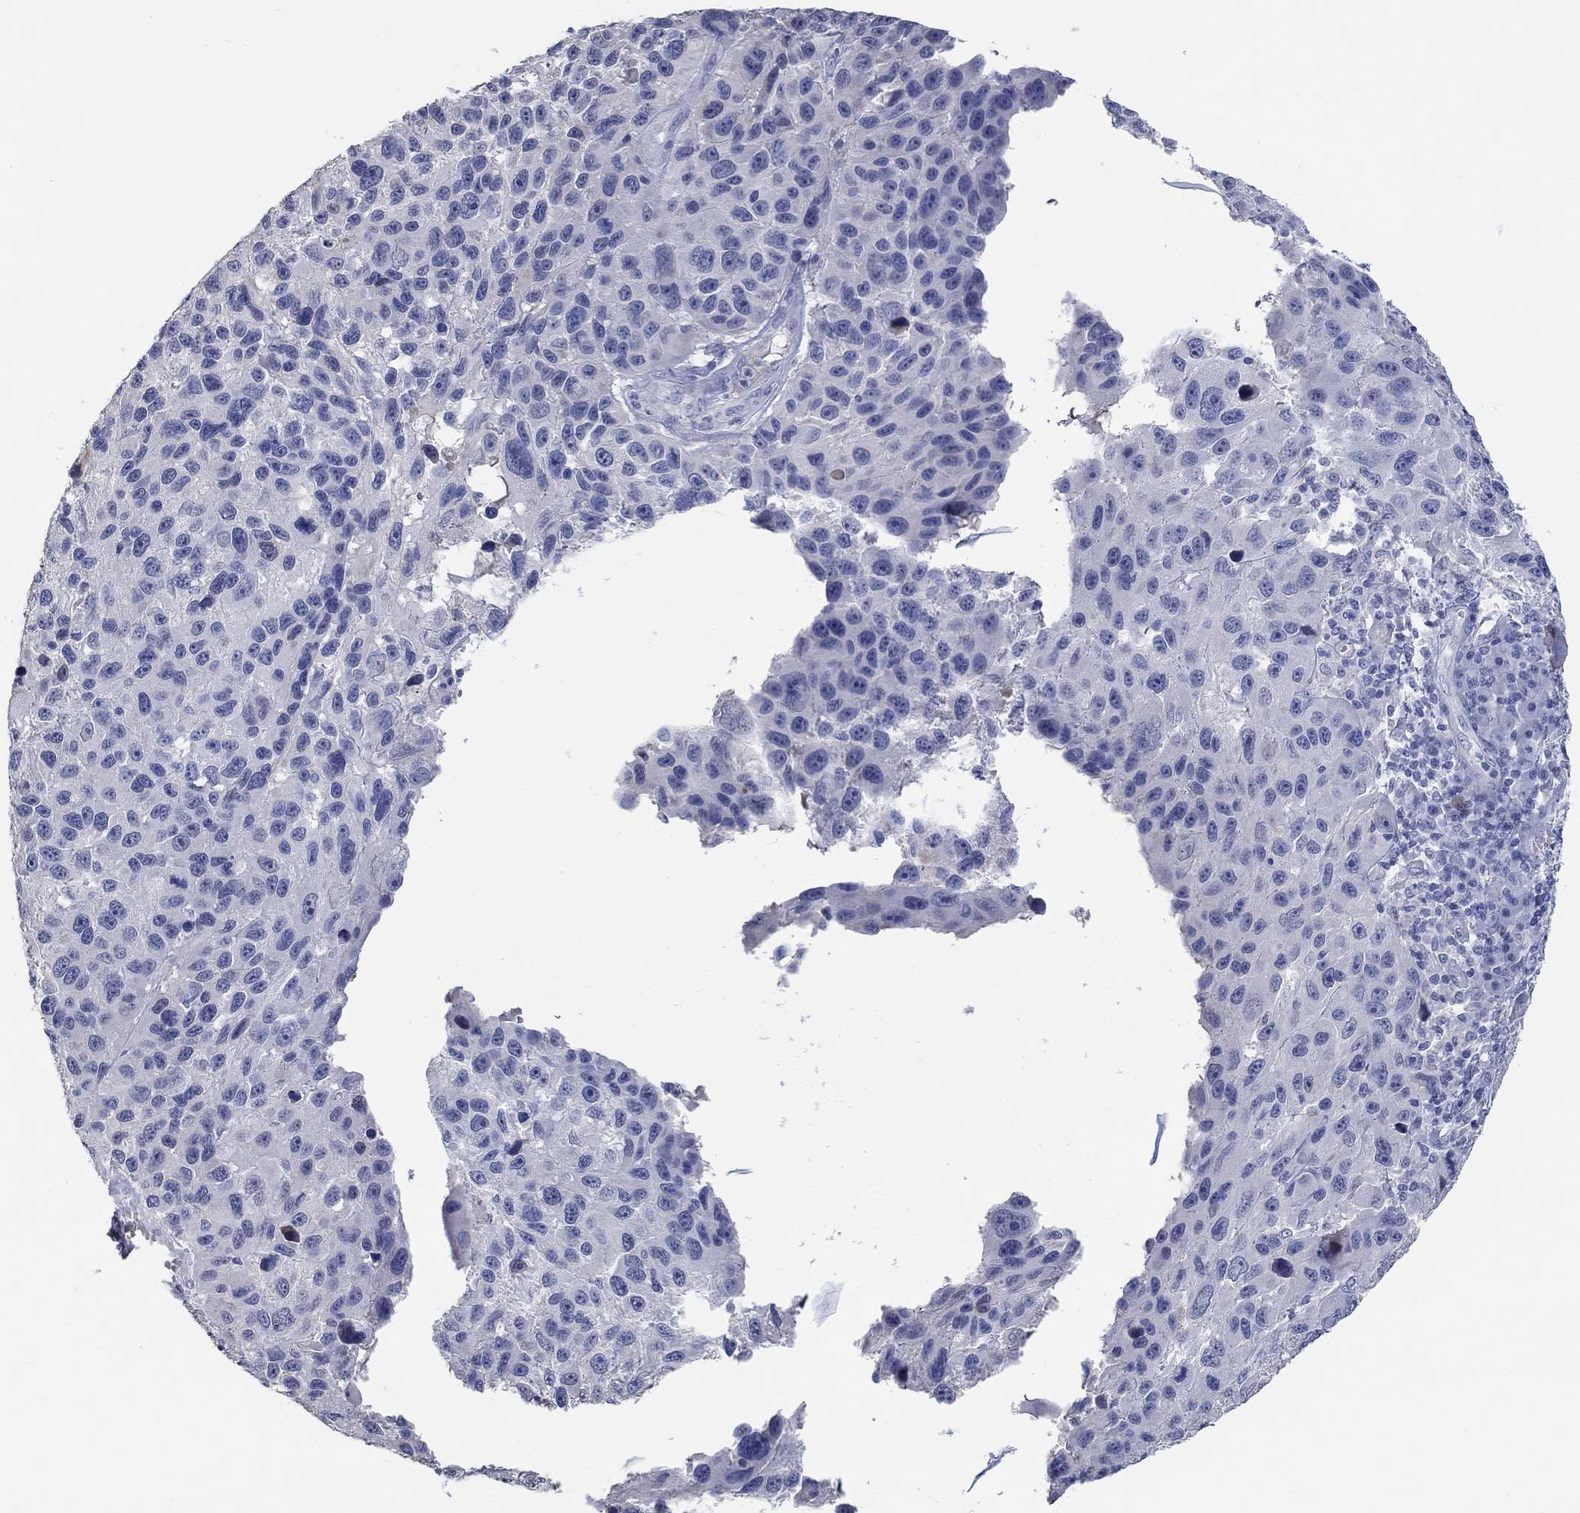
{"staining": {"intensity": "negative", "quantity": "none", "location": "none"}, "tissue": "melanoma", "cell_type": "Tumor cells", "image_type": "cancer", "snomed": [{"axis": "morphology", "description": "Malignant melanoma, NOS"}, {"axis": "topography", "description": "Skin"}], "caption": "The IHC histopathology image has no significant staining in tumor cells of melanoma tissue. (Stains: DAB (3,3'-diaminobenzidine) immunohistochemistry with hematoxylin counter stain, Microscopy: brightfield microscopy at high magnification).", "gene": "PNMA5", "patient": {"sex": "male", "age": 53}}